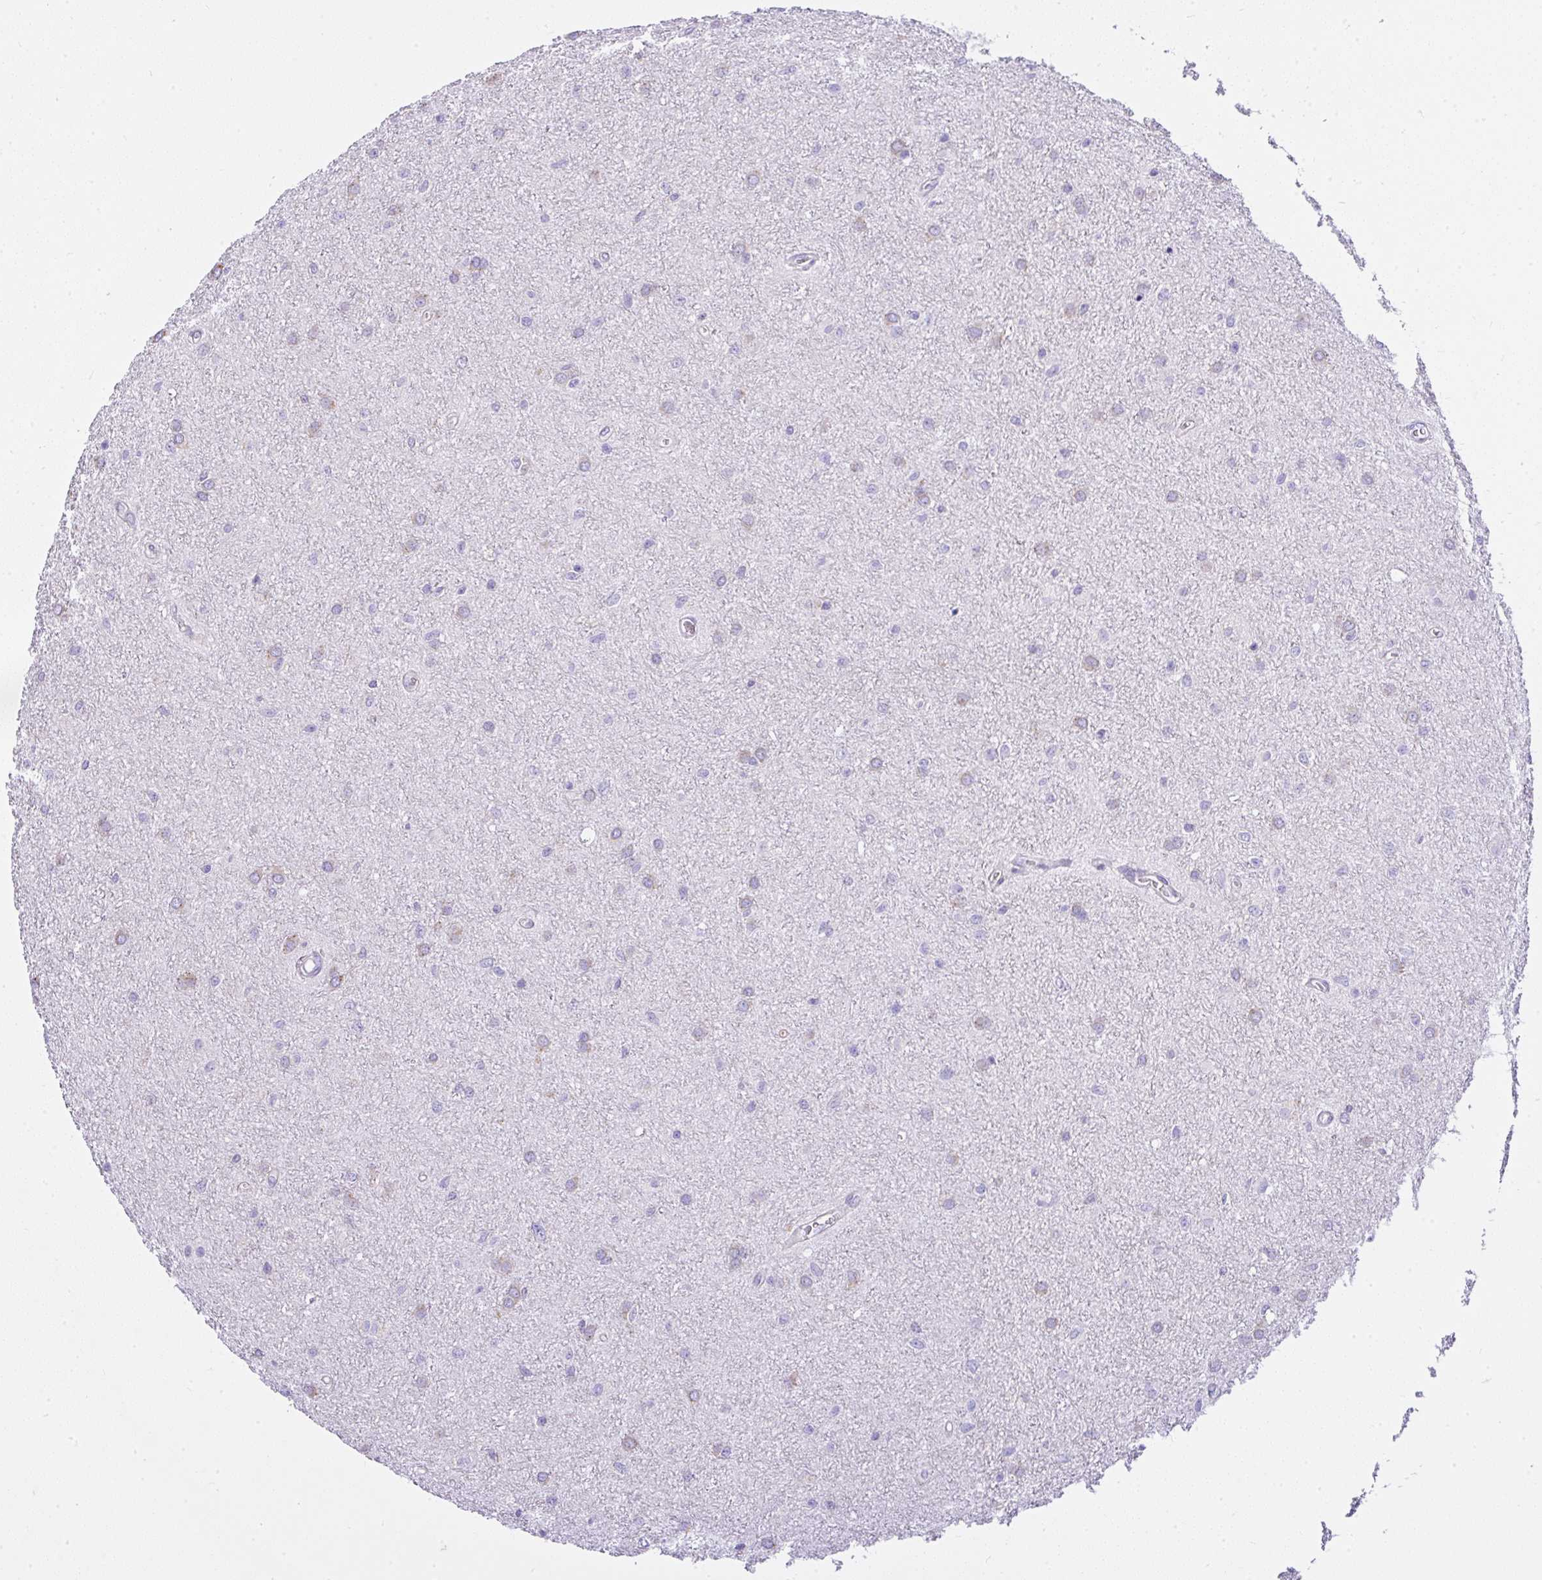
{"staining": {"intensity": "negative", "quantity": "none", "location": "none"}, "tissue": "glioma", "cell_type": "Tumor cells", "image_type": "cancer", "snomed": [{"axis": "morphology", "description": "Glioma, malignant, Low grade"}, {"axis": "topography", "description": "Cerebellum"}], "caption": "This is an immunohistochemistry (IHC) photomicrograph of human malignant low-grade glioma. There is no staining in tumor cells.", "gene": "CCDC142", "patient": {"sex": "female", "age": 5}}